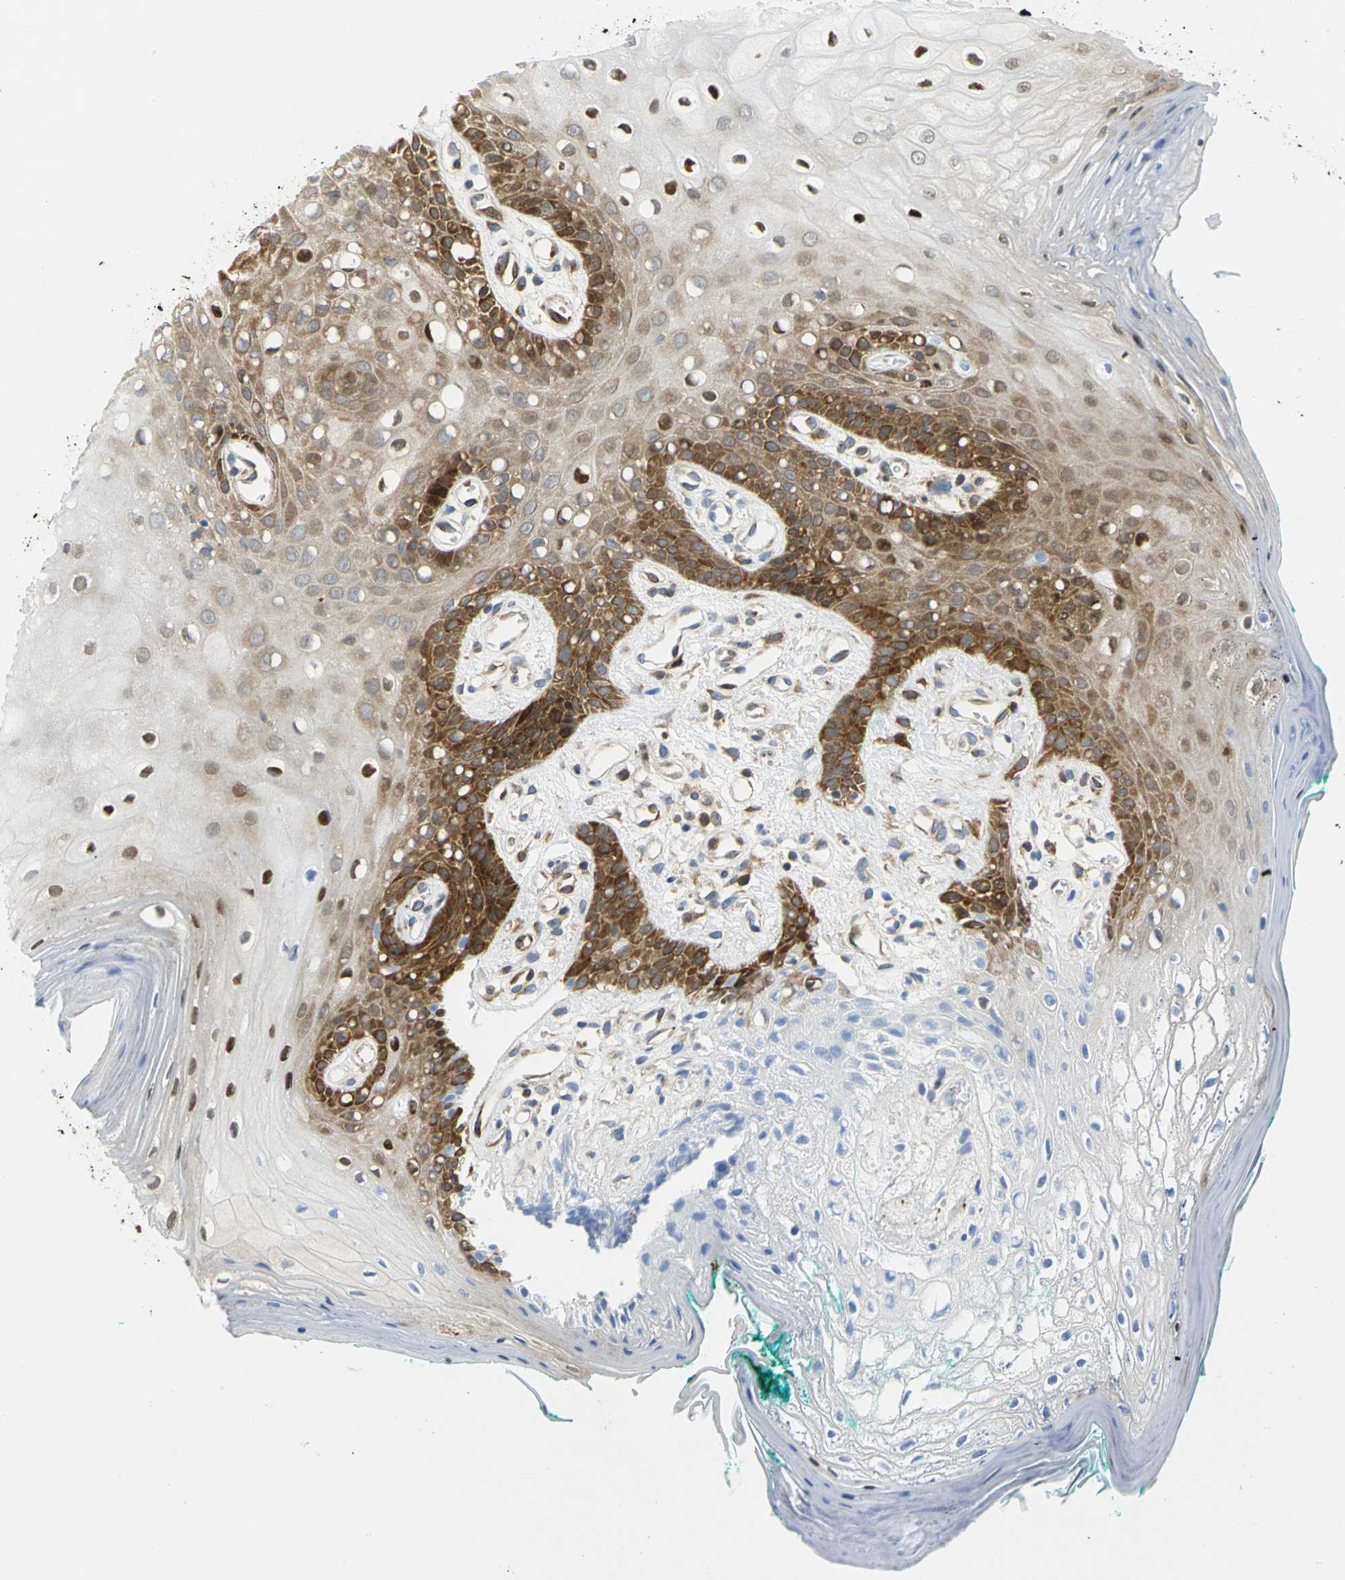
{"staining": {"intensity": "strong", "quantity": "25%-75%", "location": "cytoplasmic/membranous,nuclear"}, "tissue": "oral mucosa", "cell_type": "Squamous epithelial cells", "image_type": "normal", "snomed": [{"axis": "morphology", "description": "Normal tissue, NOS"}, {"axis": "morphology", "description": "Squamous cell carcinoma, NOS"}, {"axis": "topography", "description": "Skeletal muscle"}, {"axis": "topography", "description": "Oral tissue"}, {"axis": "topography", "description": "Head-Neck"}], "caption": "This is an image of IHC staining of unremarkable oral mucosa, which shows strong staining in the cytoplasmic/membranous,nuclear of squamous epithelial cells.", "gene": "YBX1", "patient": {"sex": "female", "age": 84}}